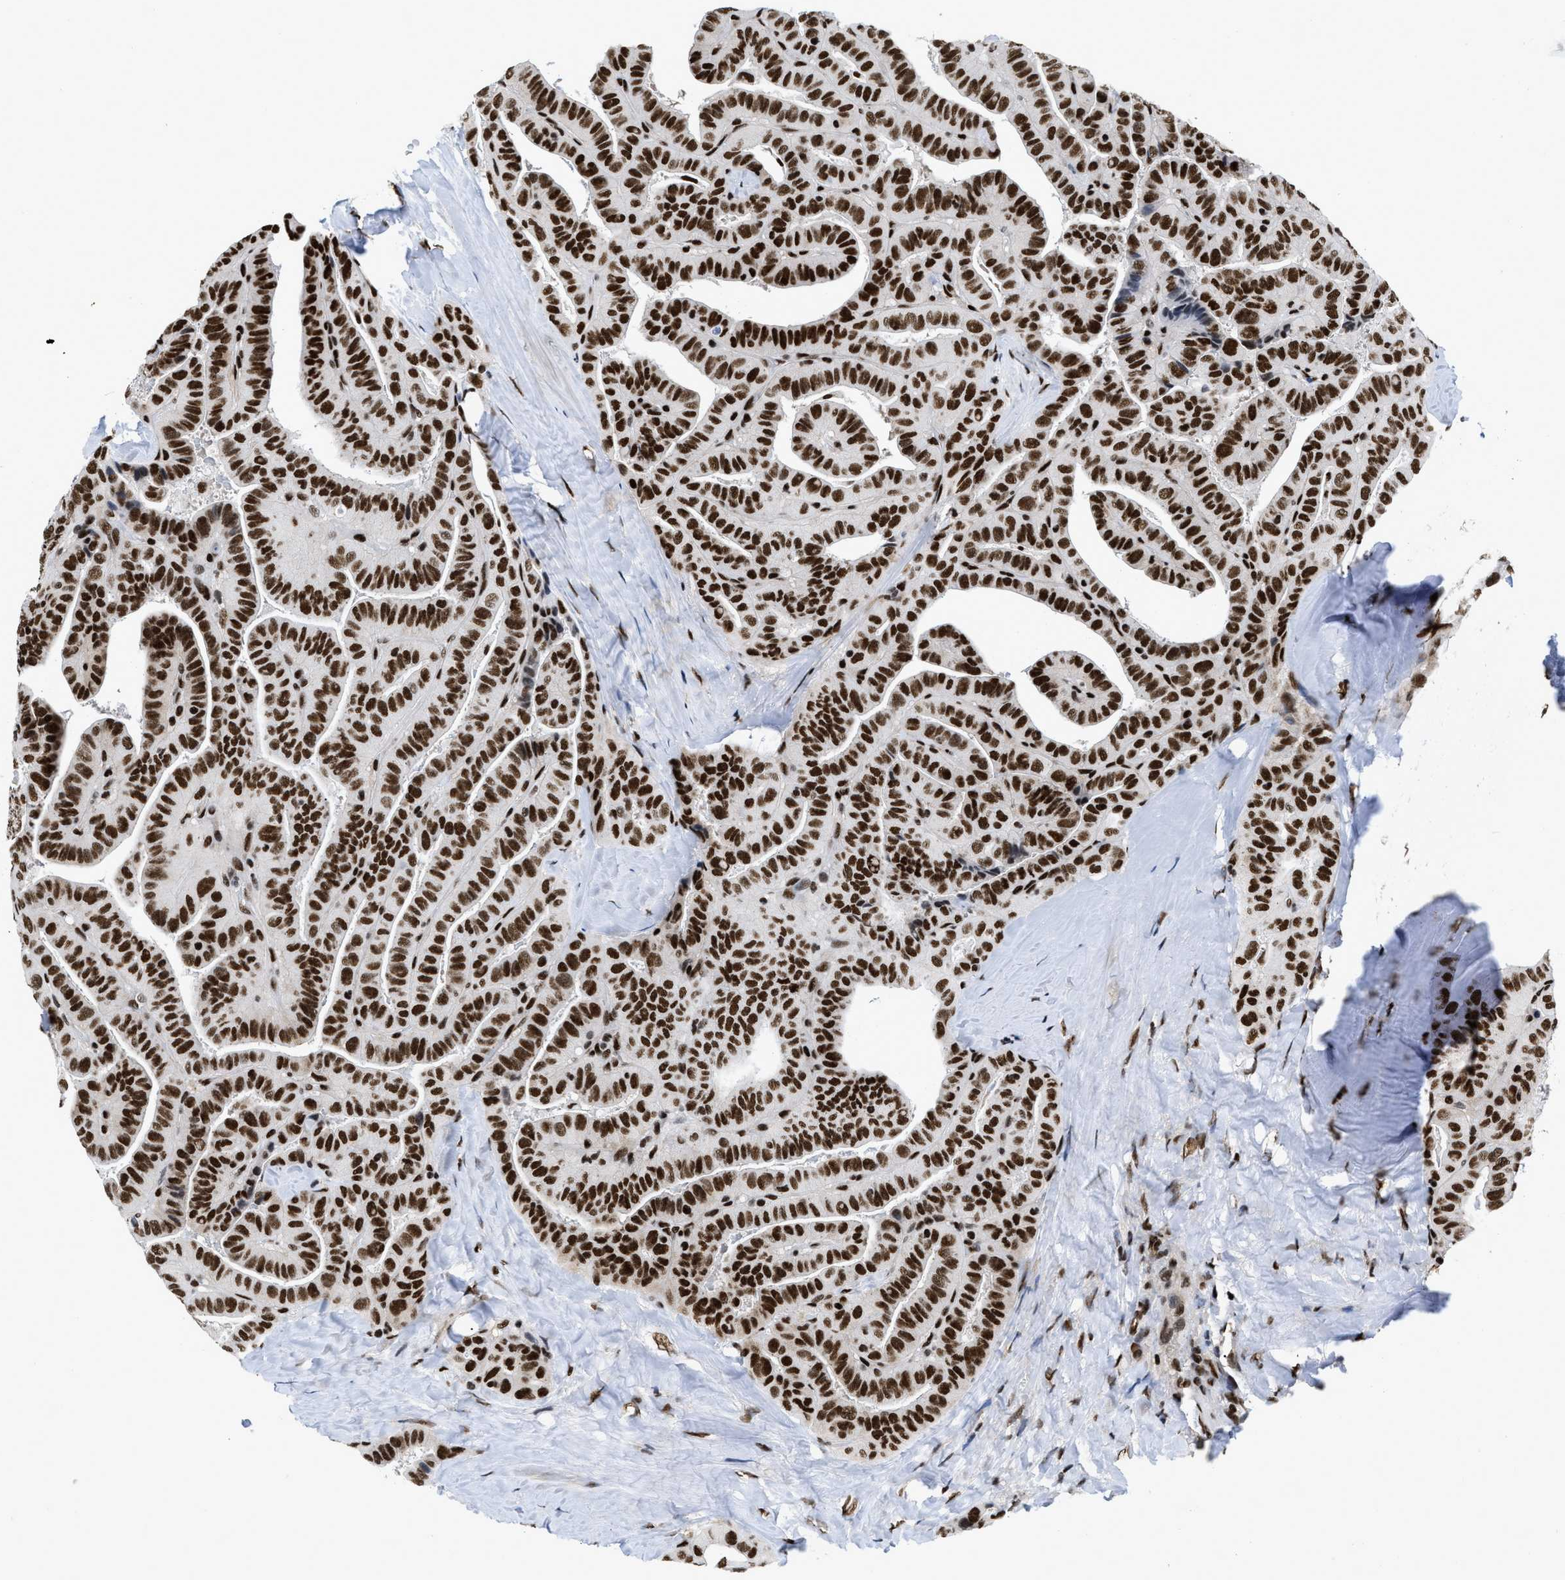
{"staining": {"intensity": "strong", "quantity": ">75%", "location": "nuclear"}, "tissue": "thyroid cancer", "cell_type": "Tumor cells", "image_type": "cancer", "snomed": [{"axis": "morphology", "description": "Papillary adenocarcinoma, NOS"}, {"axis": "topography", "description": "Thyroid gland"}], "caption": "Immunohistochemistry staining of papillary adenocarcinoma (thyroid), which reveals high levels of strong nuclear staining in about >75% of tumor cells indicating strong nuclear protein expression. The staining was performed using DAB (brown) for protein detection and nuclei were counterstained in hematoxylin (blue).", "gene": "CREB1", "patient": {"sex": "male", "age": 77}}